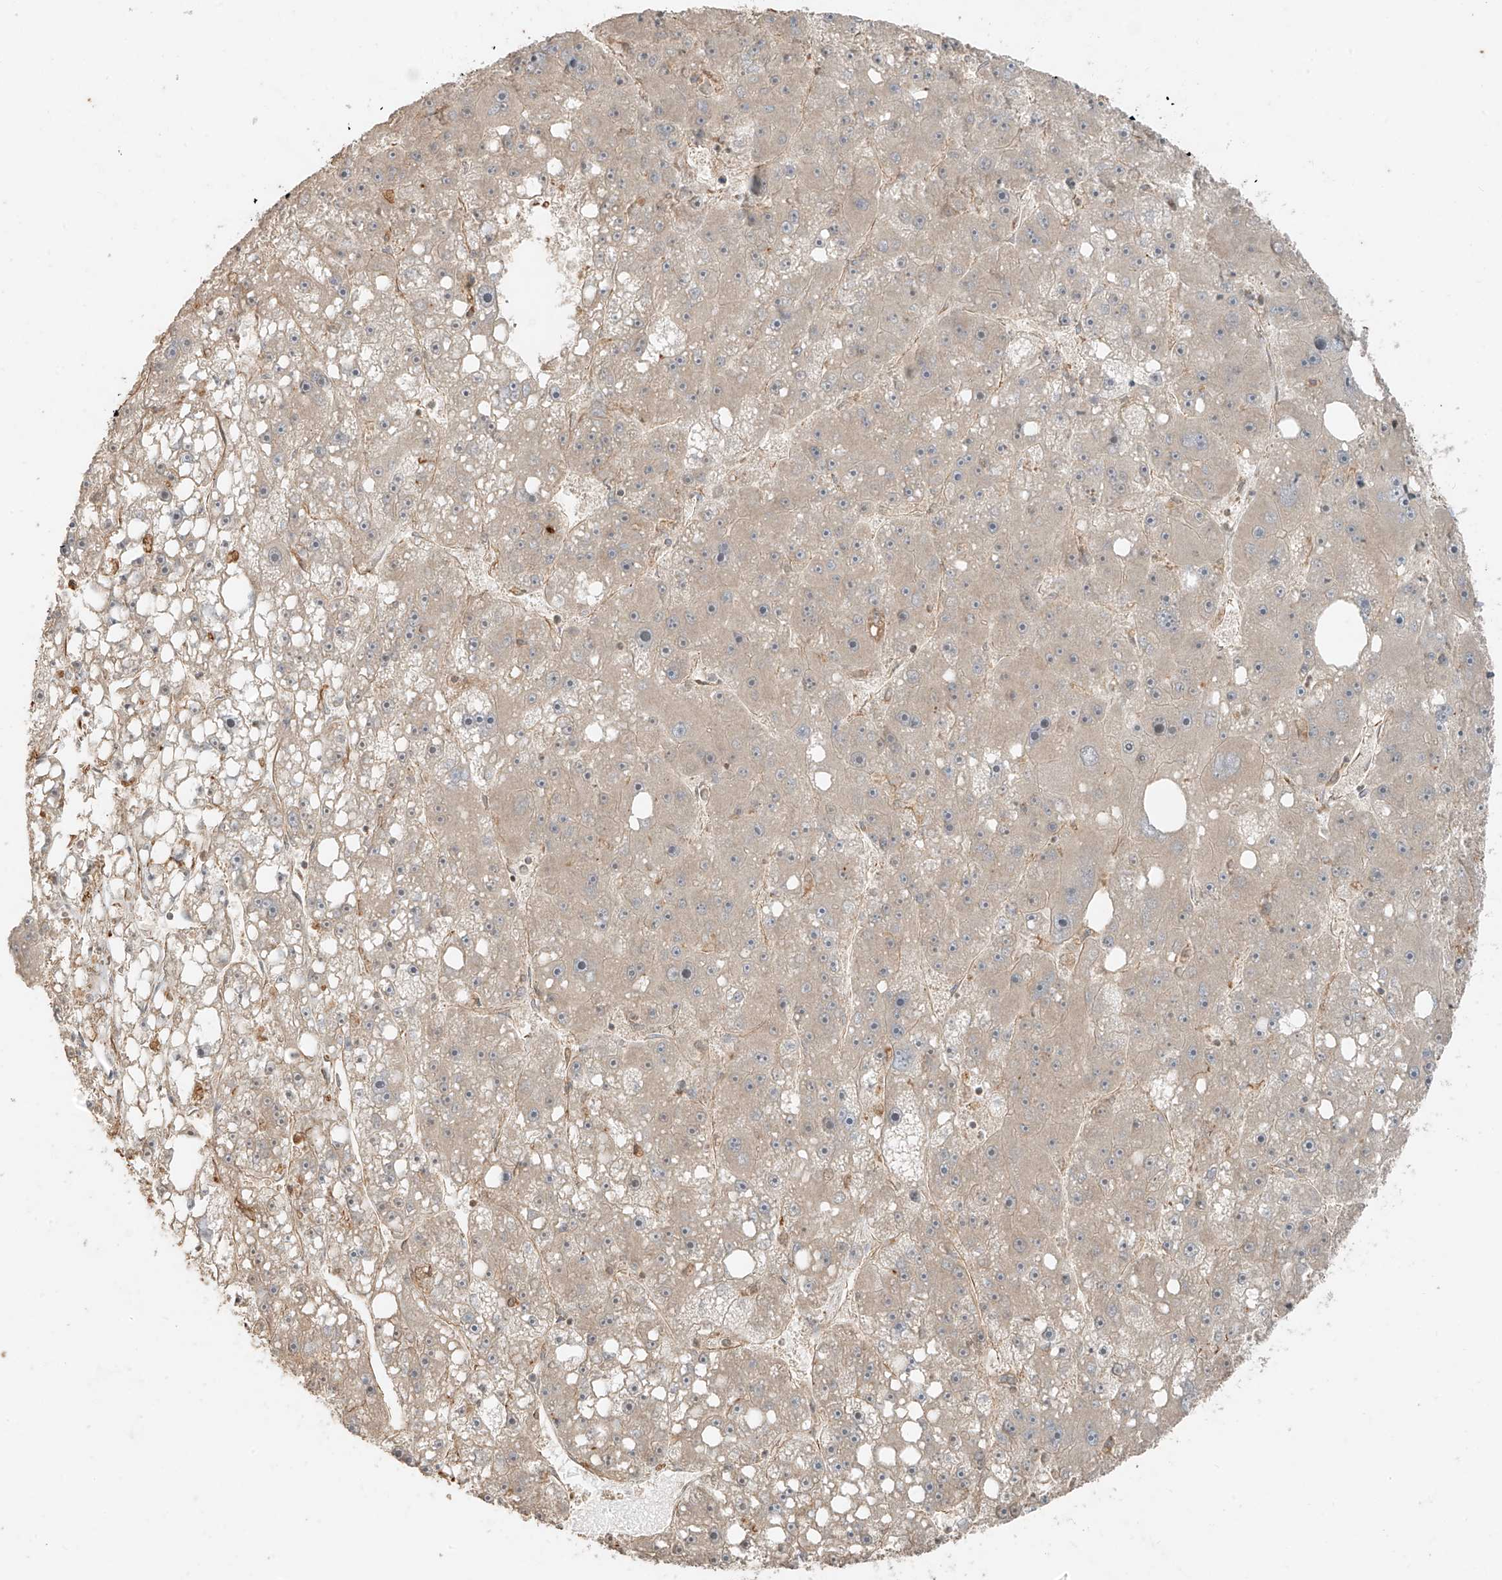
{"staining": {"intensity": "weak", "quantity": "<25%", "location": "cytoplasmic/membranous"}, "tissue": "liver cancer", "cell_type": "Tumor cells", "image_type": "cancer", "snomed": [{"axis": "morphology", "description": "Carcinoma, Hepatocellular, NOS"}, {"axis": "topography", "description": "Liver"}], "caption": "The histopathology image shows no staining of tumor cells in hepatocellular carcinoma (liver). (Brightfield microscopy of DAB immunohistochemistry (IHC) at high magnification).", "gene": "ANKZF1", "patient": {"sex": "female", "age": 61}}